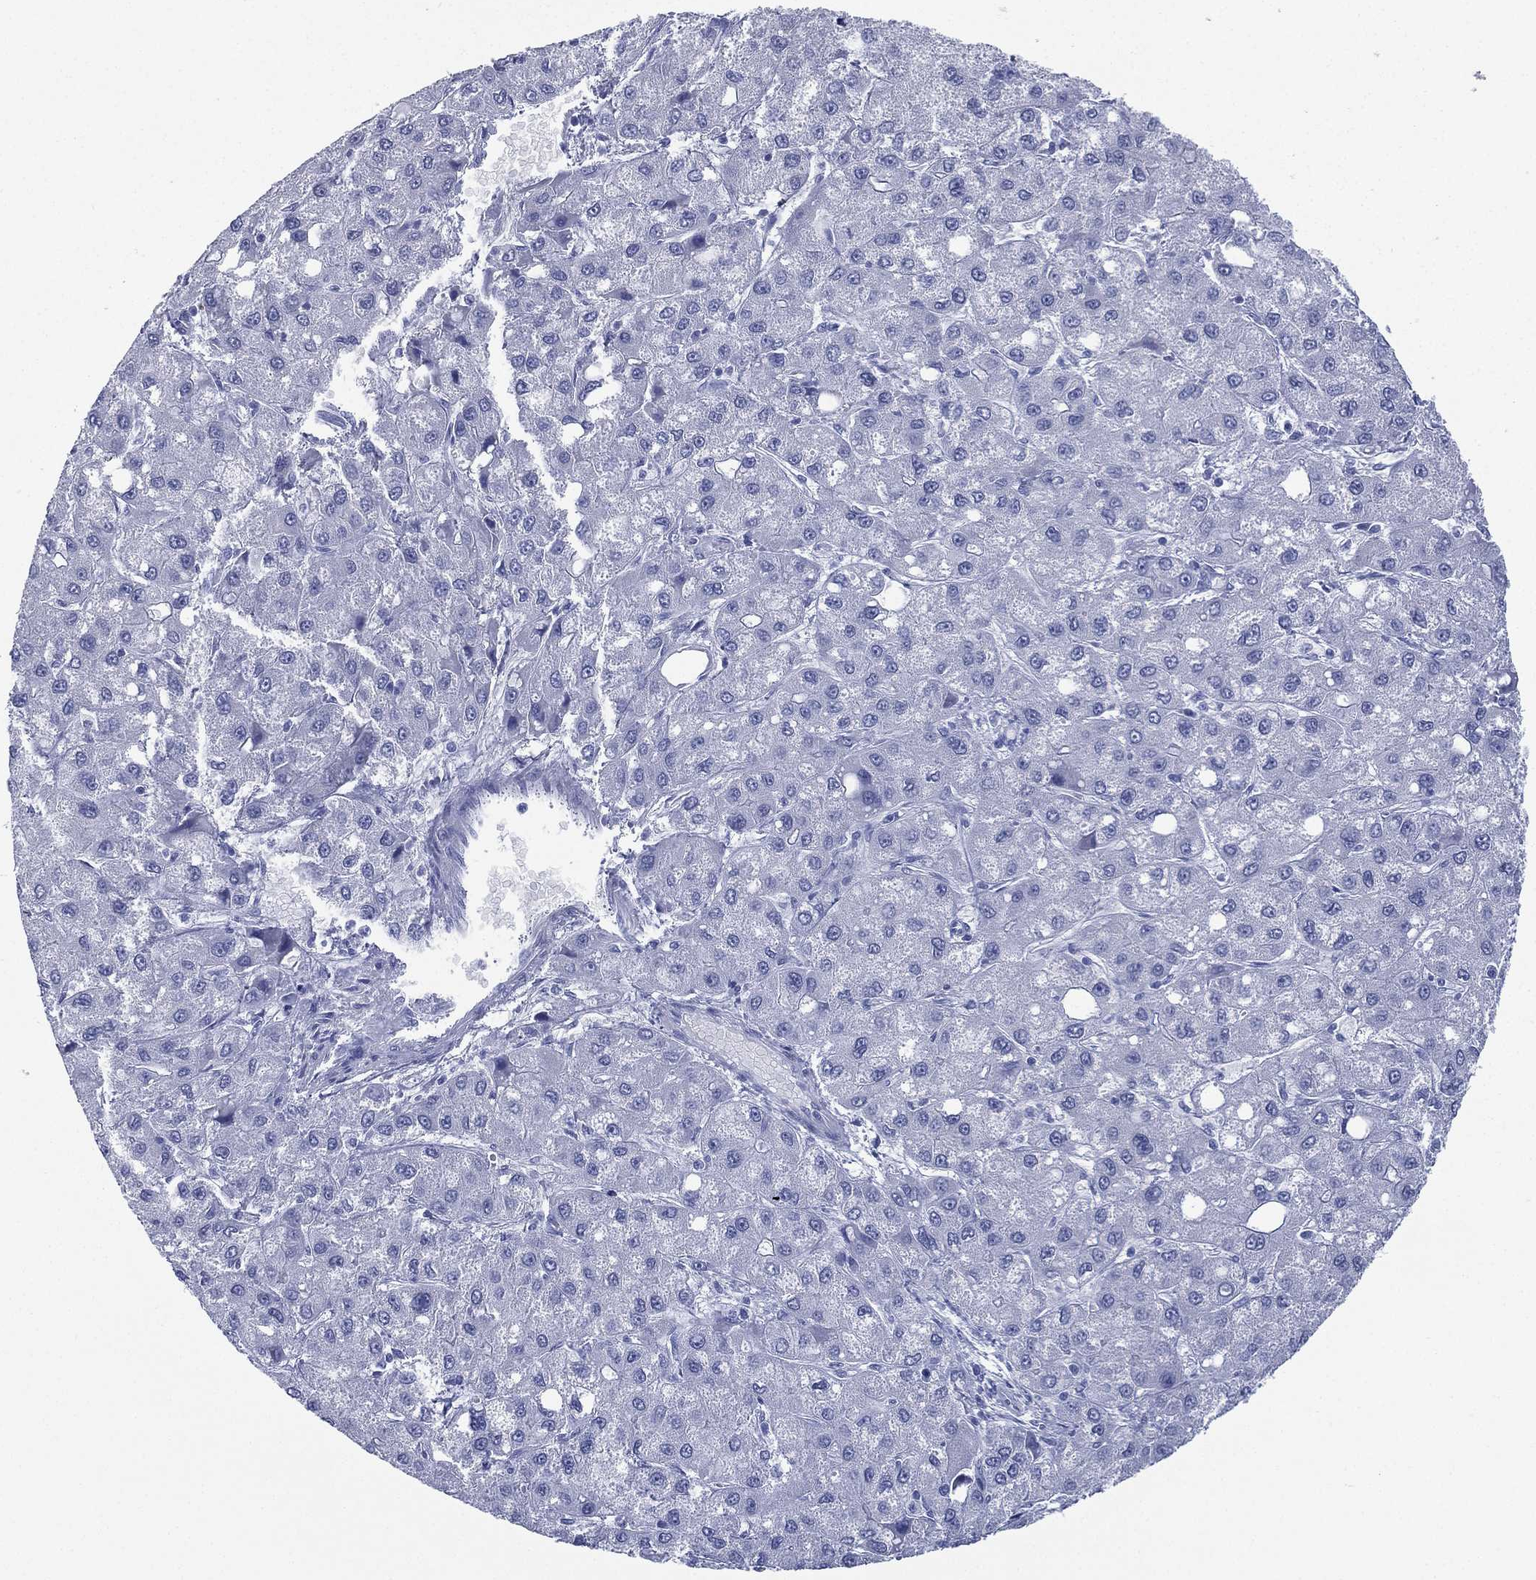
{"staining": {"intensity": "negative", "quantity": "none", "location": "none"}, "tissue": "liver cancer", "cell_type": "Tumor cells", "image_type": "cancer", "snomed": [{"axis": "morphology", "description": "Carcinoma, Hepatocellular, NOS"}, {"axis": "topography", "description": "Liver"}], "caption": "Immunohistochemical staining of hepatocellular carcinoma (liver) displays no significant expression in tumor cells.", "gene": "FCER2", "patient": {"sex": "male", "age": 73}}